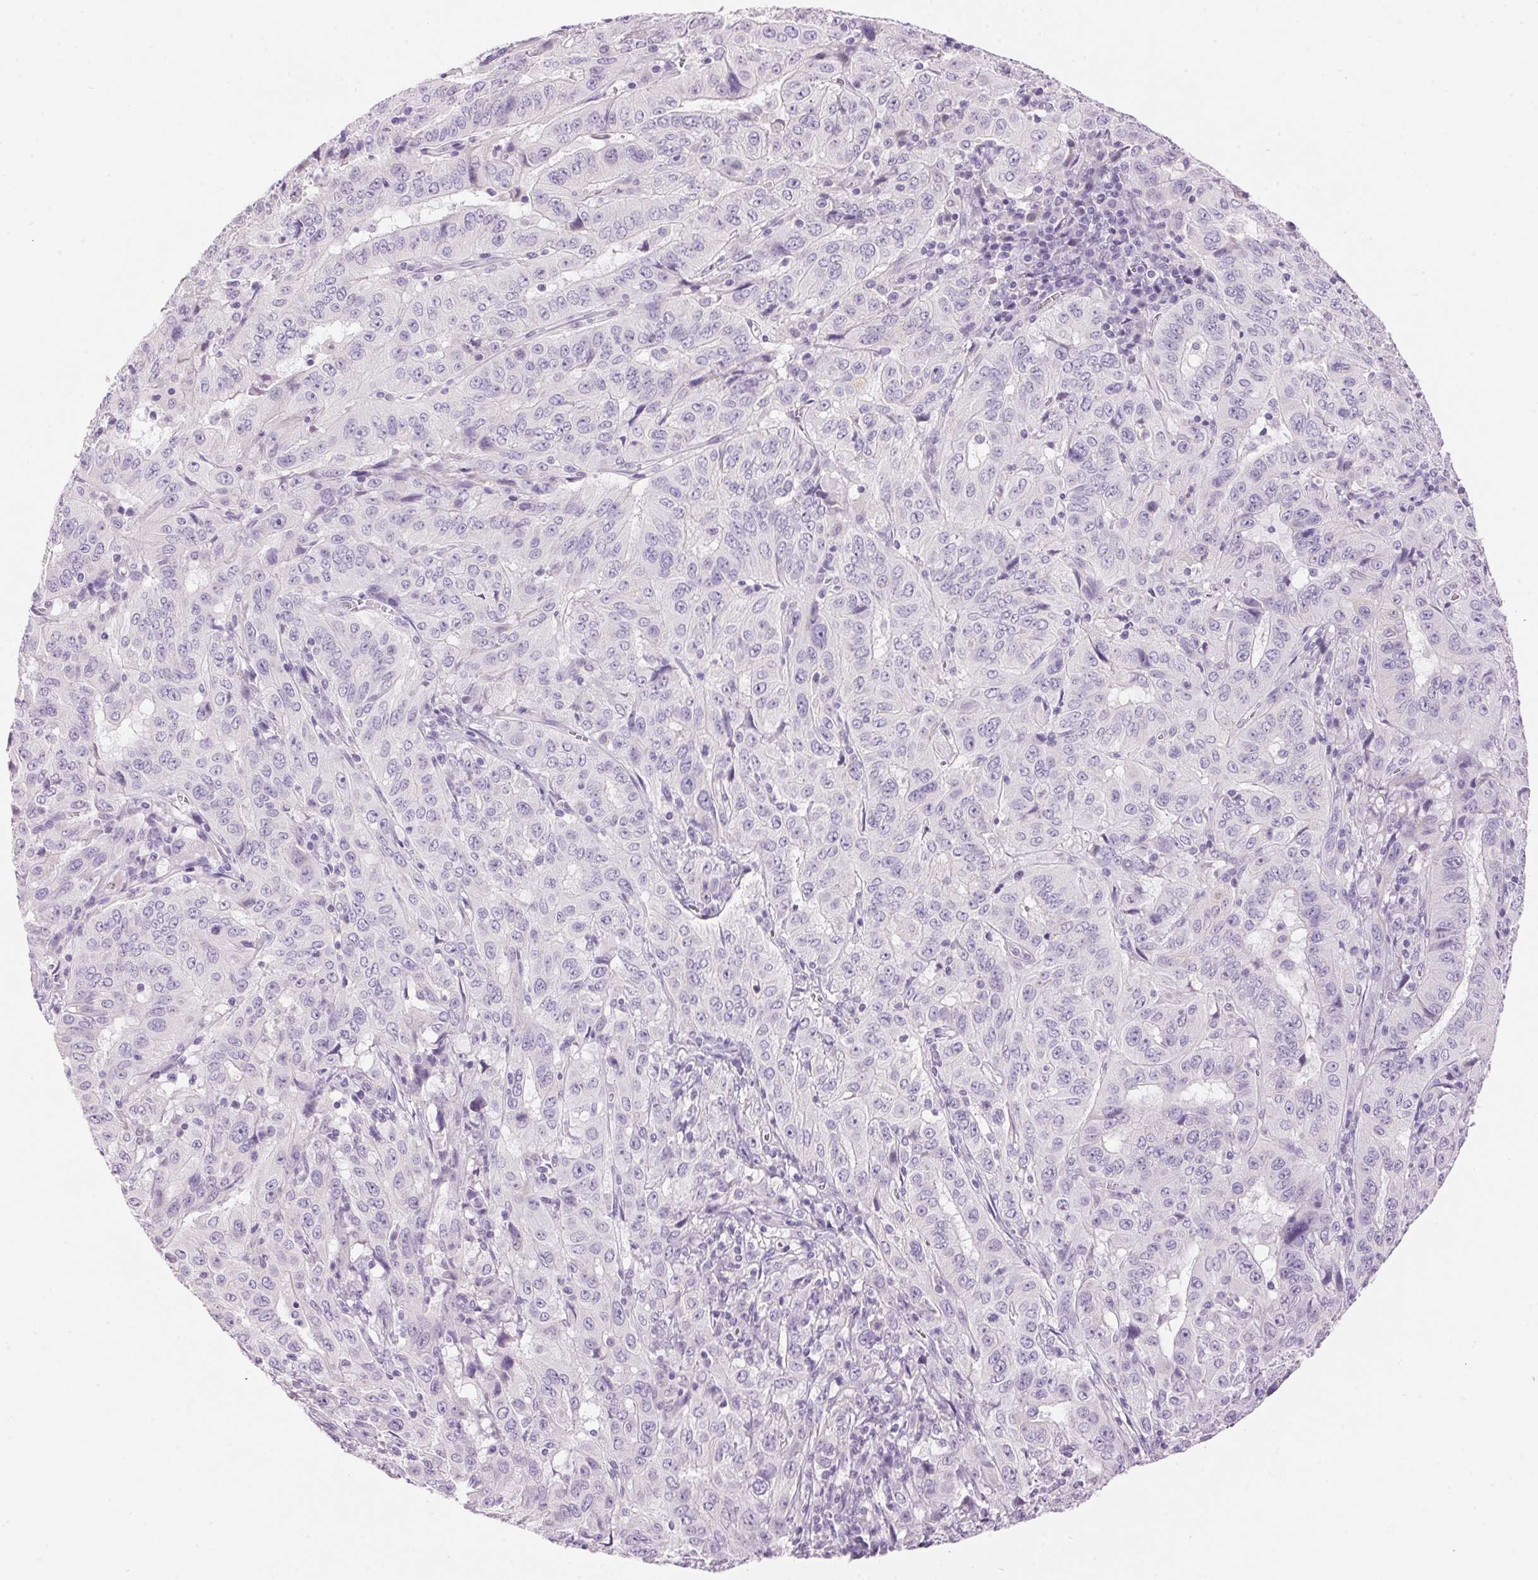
{"staining": {"intensity": "negative", "quantity": "none", "location": "none"}, "tissue": "pancreatic cancer", "cell_type": "Tumor cells", "image_type": "cancer", "snomed": [{"axis": "morphology", "description": "Adenocarcinoma, NOS"}, {"axis": "topography", "description": "Pancreas"}], "caption": "Protein analysis of pancreatic cancer demonstrates no significant positivity in tumor cells.", "gene": "HSD17B2", "patient": {"sex": "male", "age": 63}}